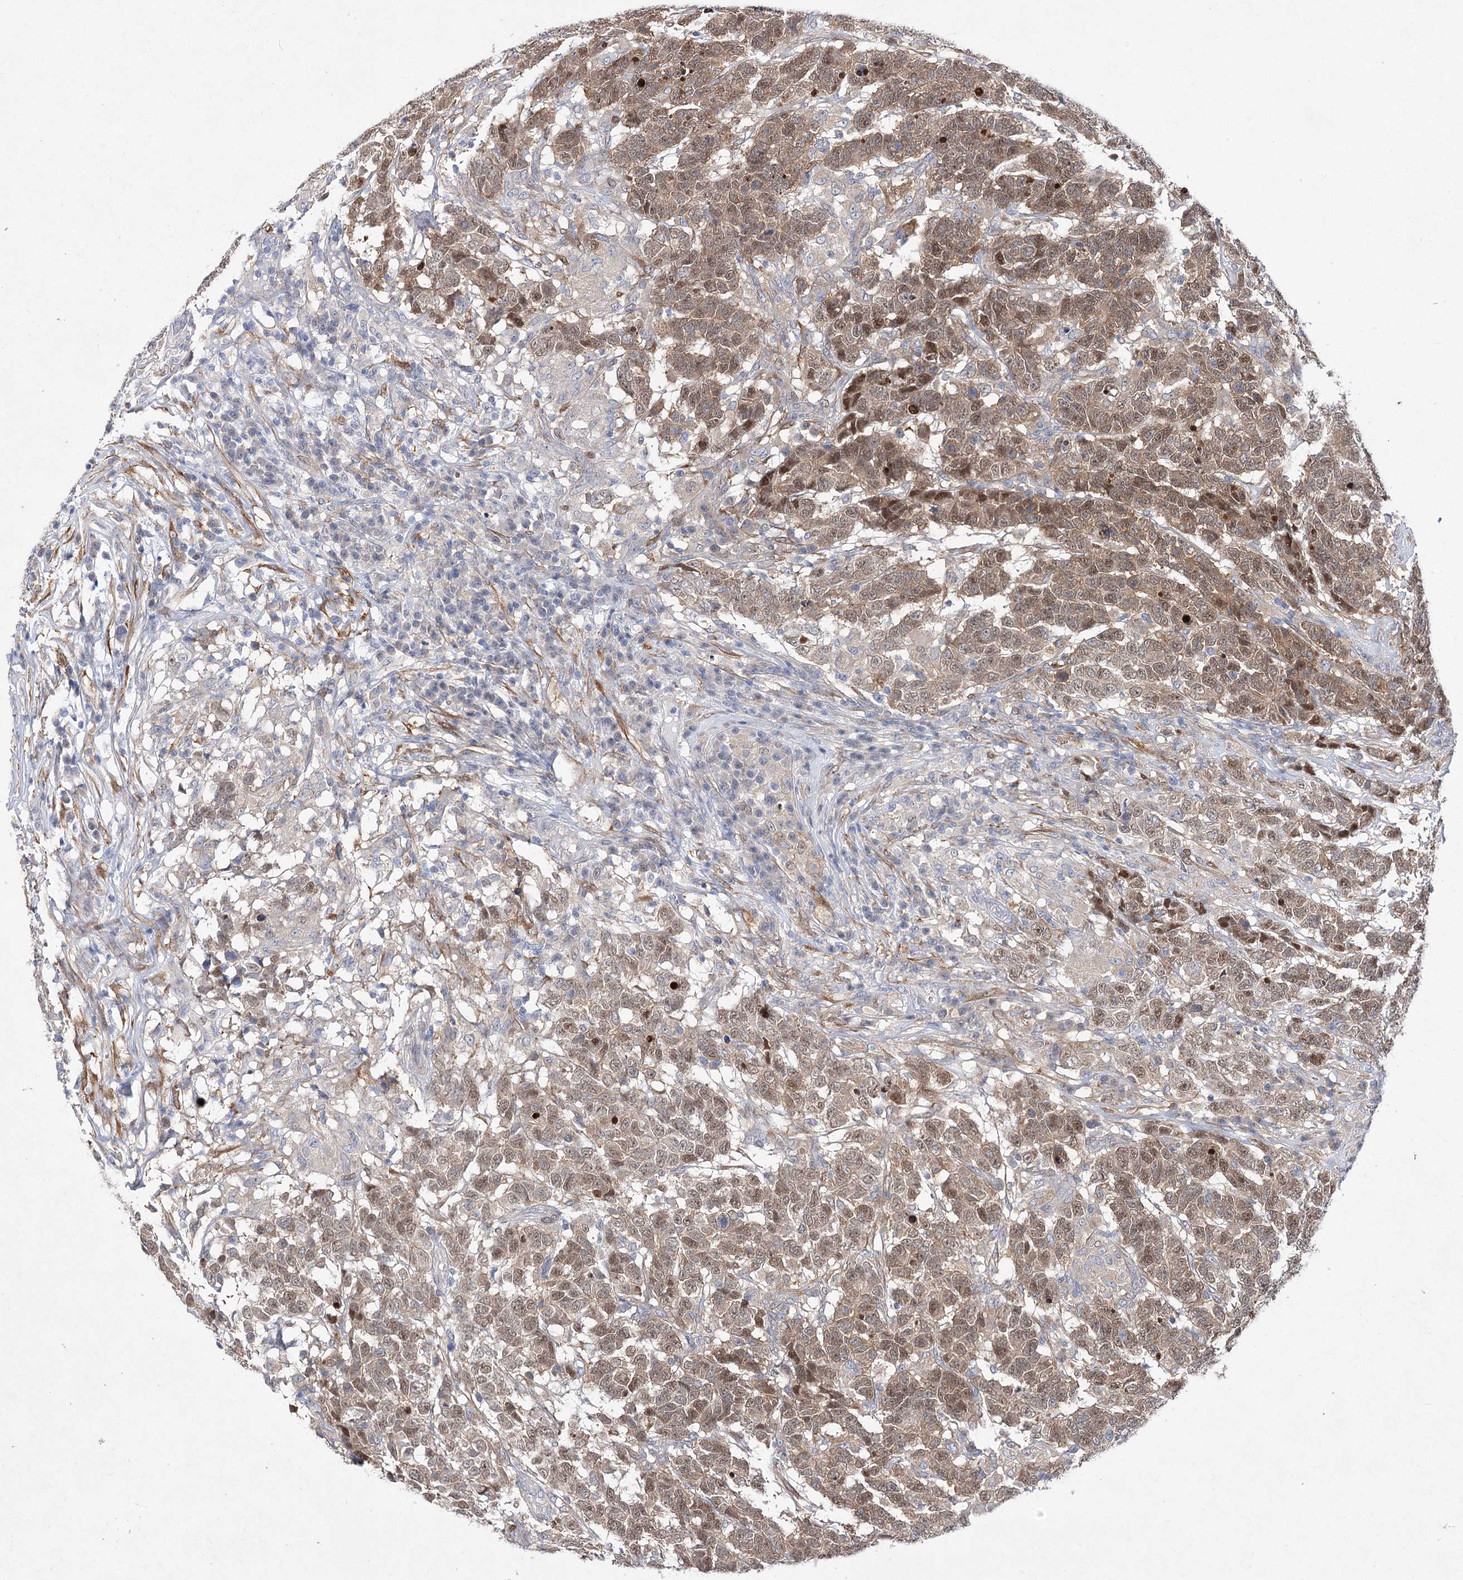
{"staining": {"intensity": "moderate", "quantity": ">75%", "location": "cytoplasmic/membranous,nuclear"}, "tissue": "testis cancer", "cell_type": "Tumor cells", "image_type": "cancer", "snomed": [{"axis": "morphology", "description": "Carcinoma, Embryonal, NOS"}, {"axis": "topography", "description": "Testis"}], "caption": "Tumor cells display medium levels of moderate cytoplasmic/membranous and nuclear positivity in about >75% of cells in human testis cancer.", "gene": "UGDH", "patient": {"sex": "male", "age": 26}}